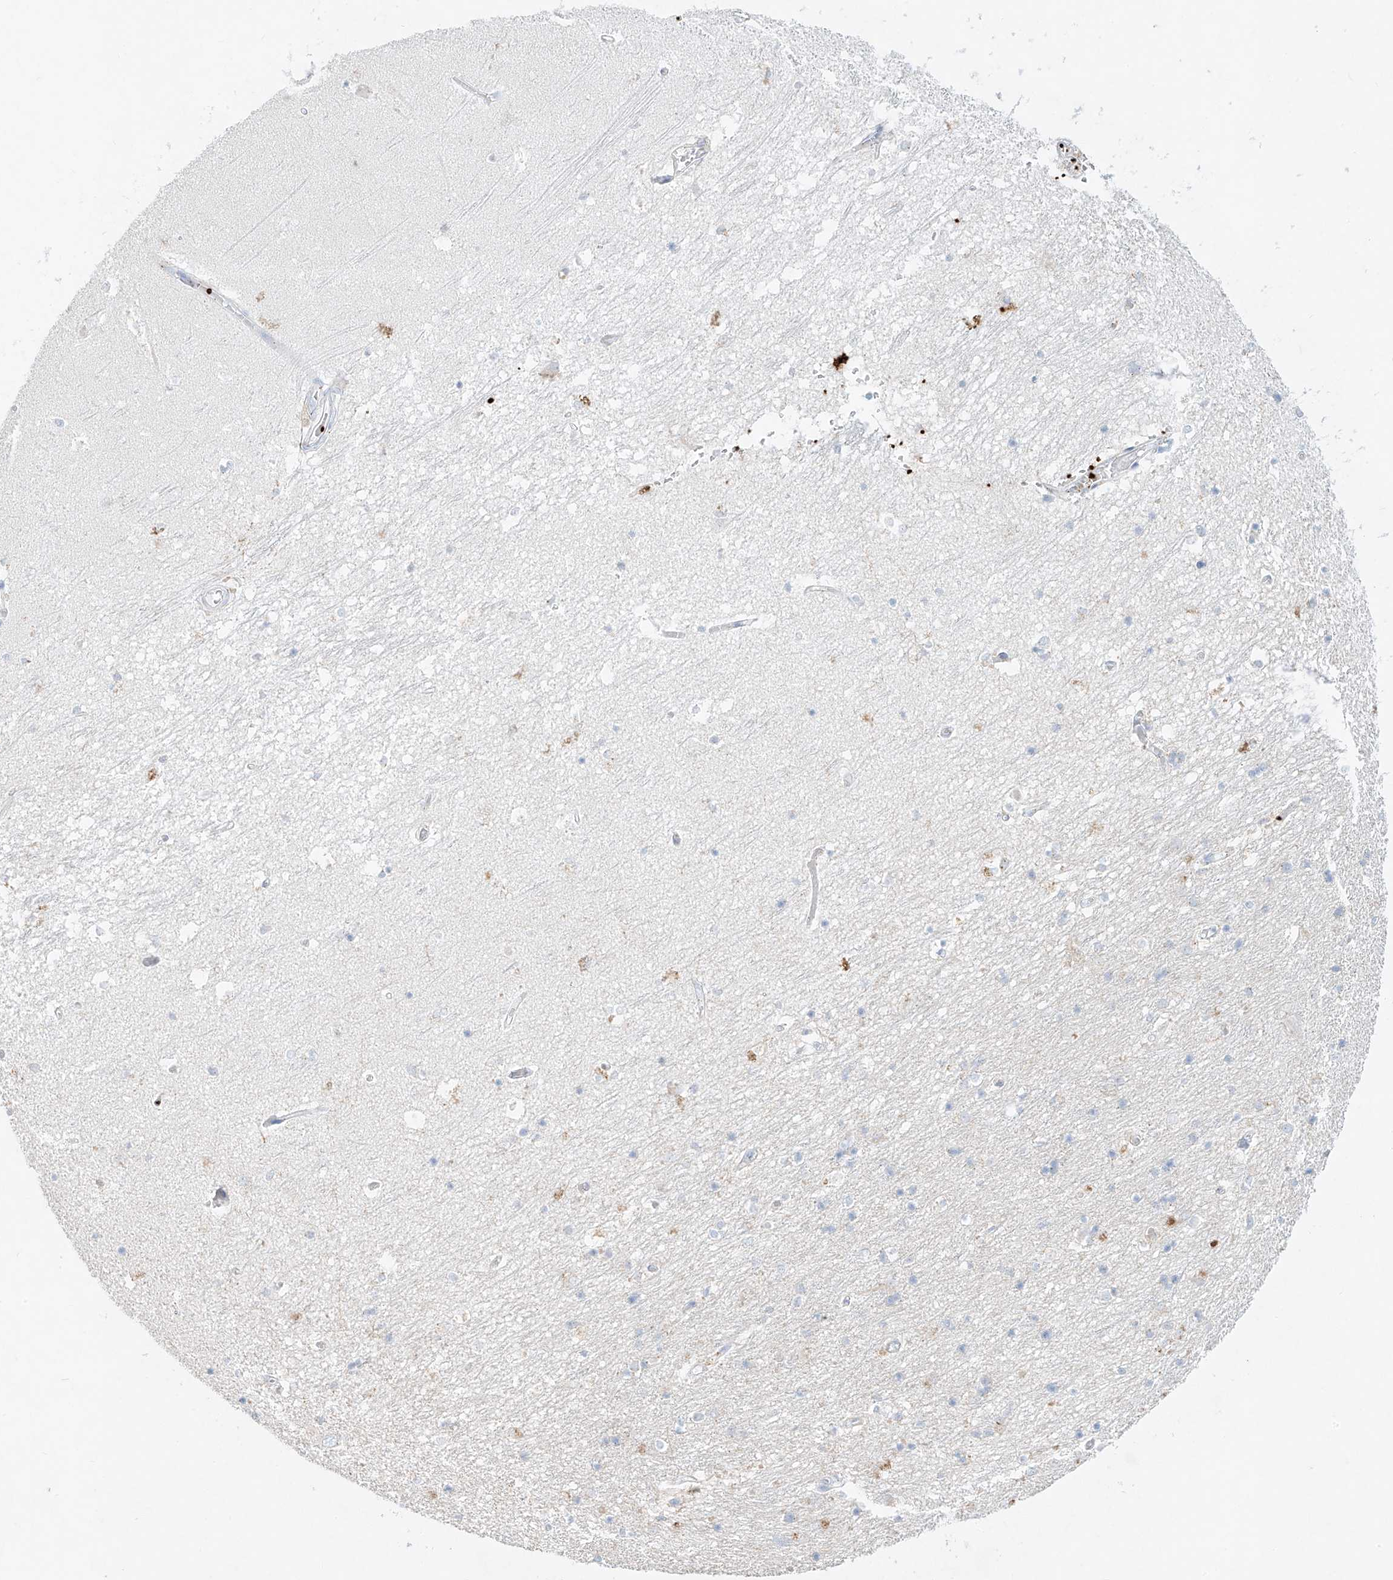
{"staining": {"intensity": "negative", "quantity": "none", "location": "none"}, "tissue": "hippocampus", "cell_type": "Glial cells", "image_type": "normal", "snomed": [{"axis": "morphology", "description": "Normal tissue, NOS"}, {"axis": "topography", "description": "Hippocampus"}], "caption": "Immunohistochemical staining of normal hippocampus demonstrates no significant positivity in glial cells. (Brightfield microscopy of DAB immunohistochemistry at high magnification).", "gene": "PLEK", "patient": {"sex": "male", "age": 45}}